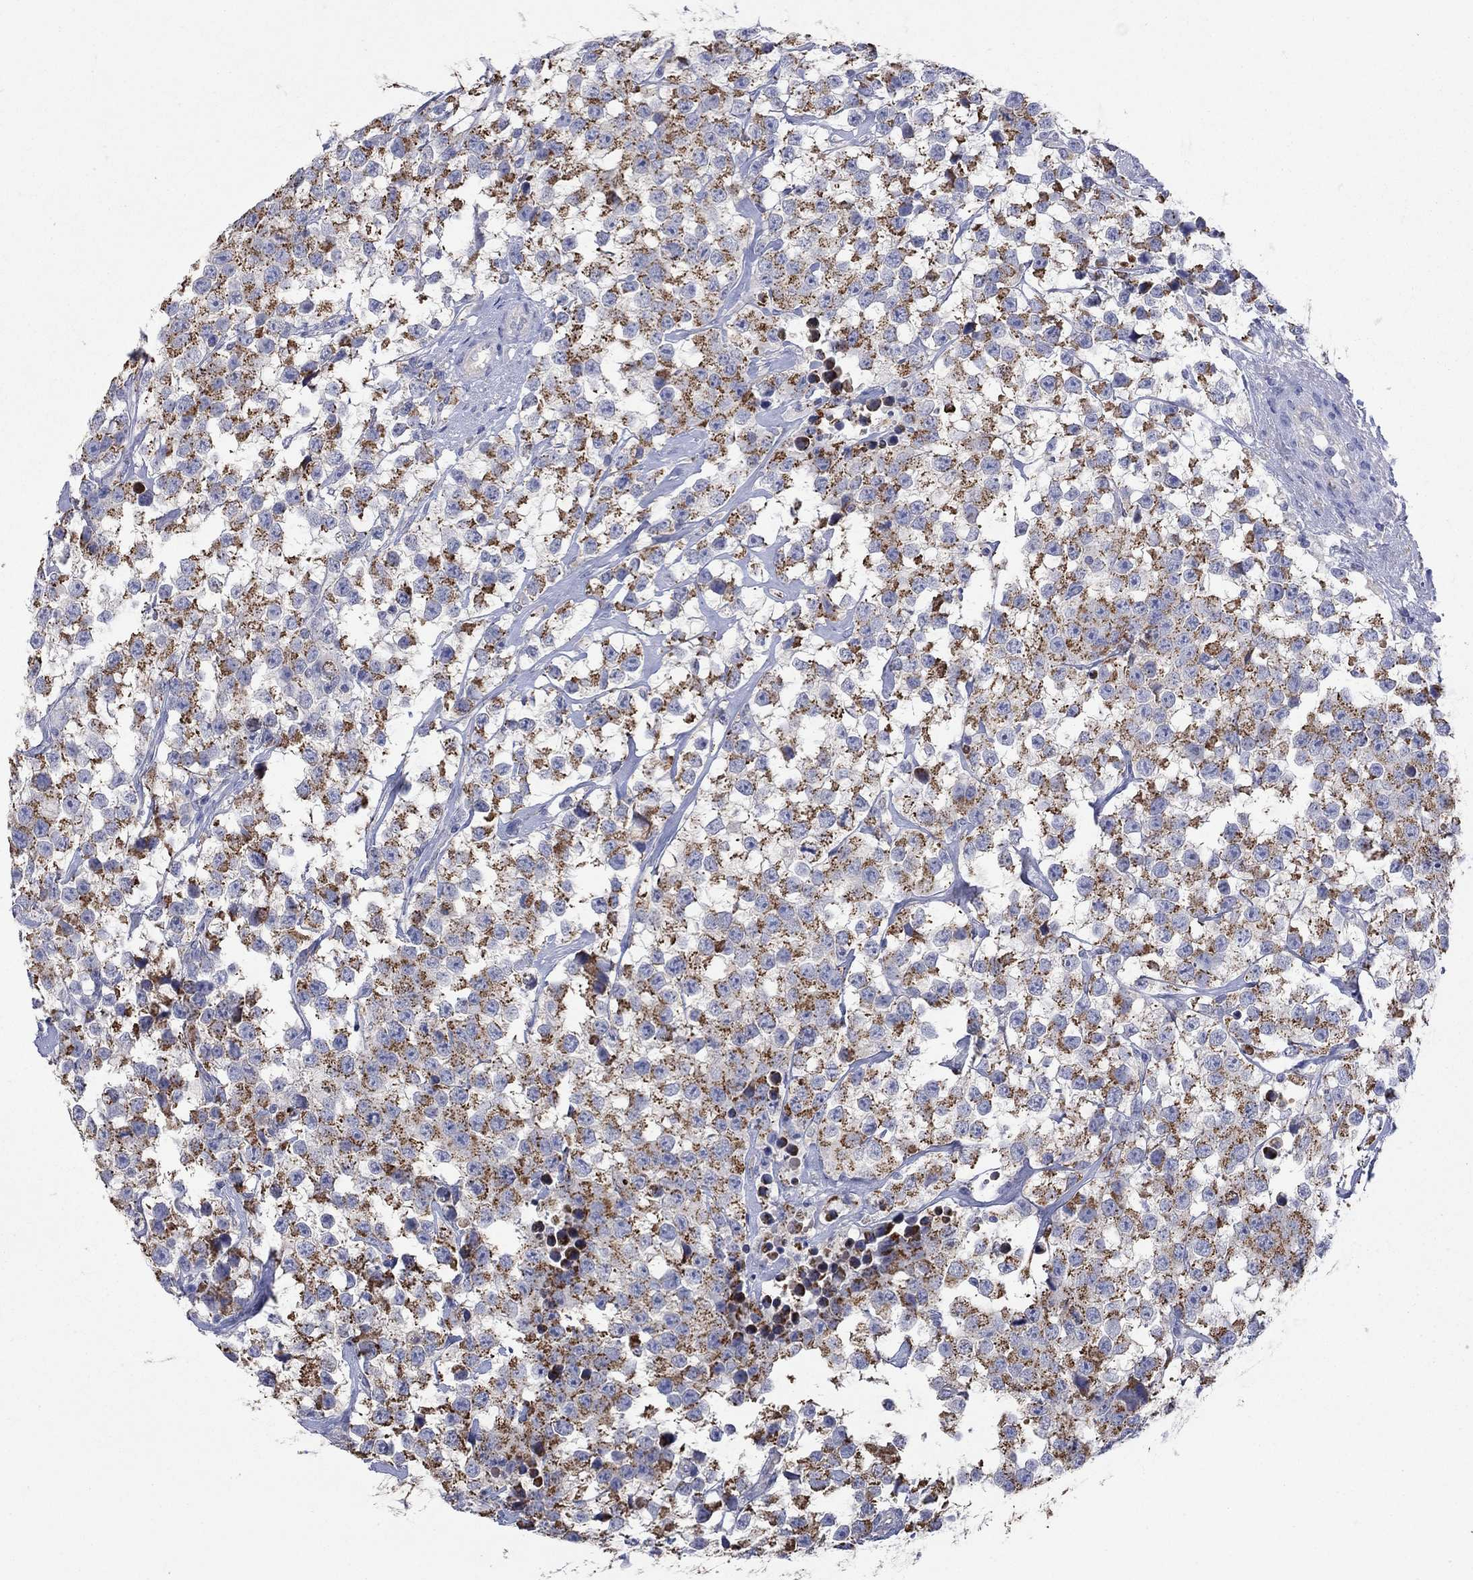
{"staining": {"intensity": "strong", "quantity": ">75%", "location": "cytoplasmic/membranous"}, "tissue": "testis cancer", "cell_type": "Tumor cells", "image_type": "cancer", "snomed": [{"axis": "morphology", "description": "Seminoma, NOS"}, {"axis": "topography", "description": "Testis"}], "caption": "The photomicrograph displays immunohistochemical staining of testis seminoma. There is strong cytoplasmic/membranous expression is identified in approximately >75% of tumor cells.", "gene": "CLVS1", "patient": {"sex": "male", "age": 59}}